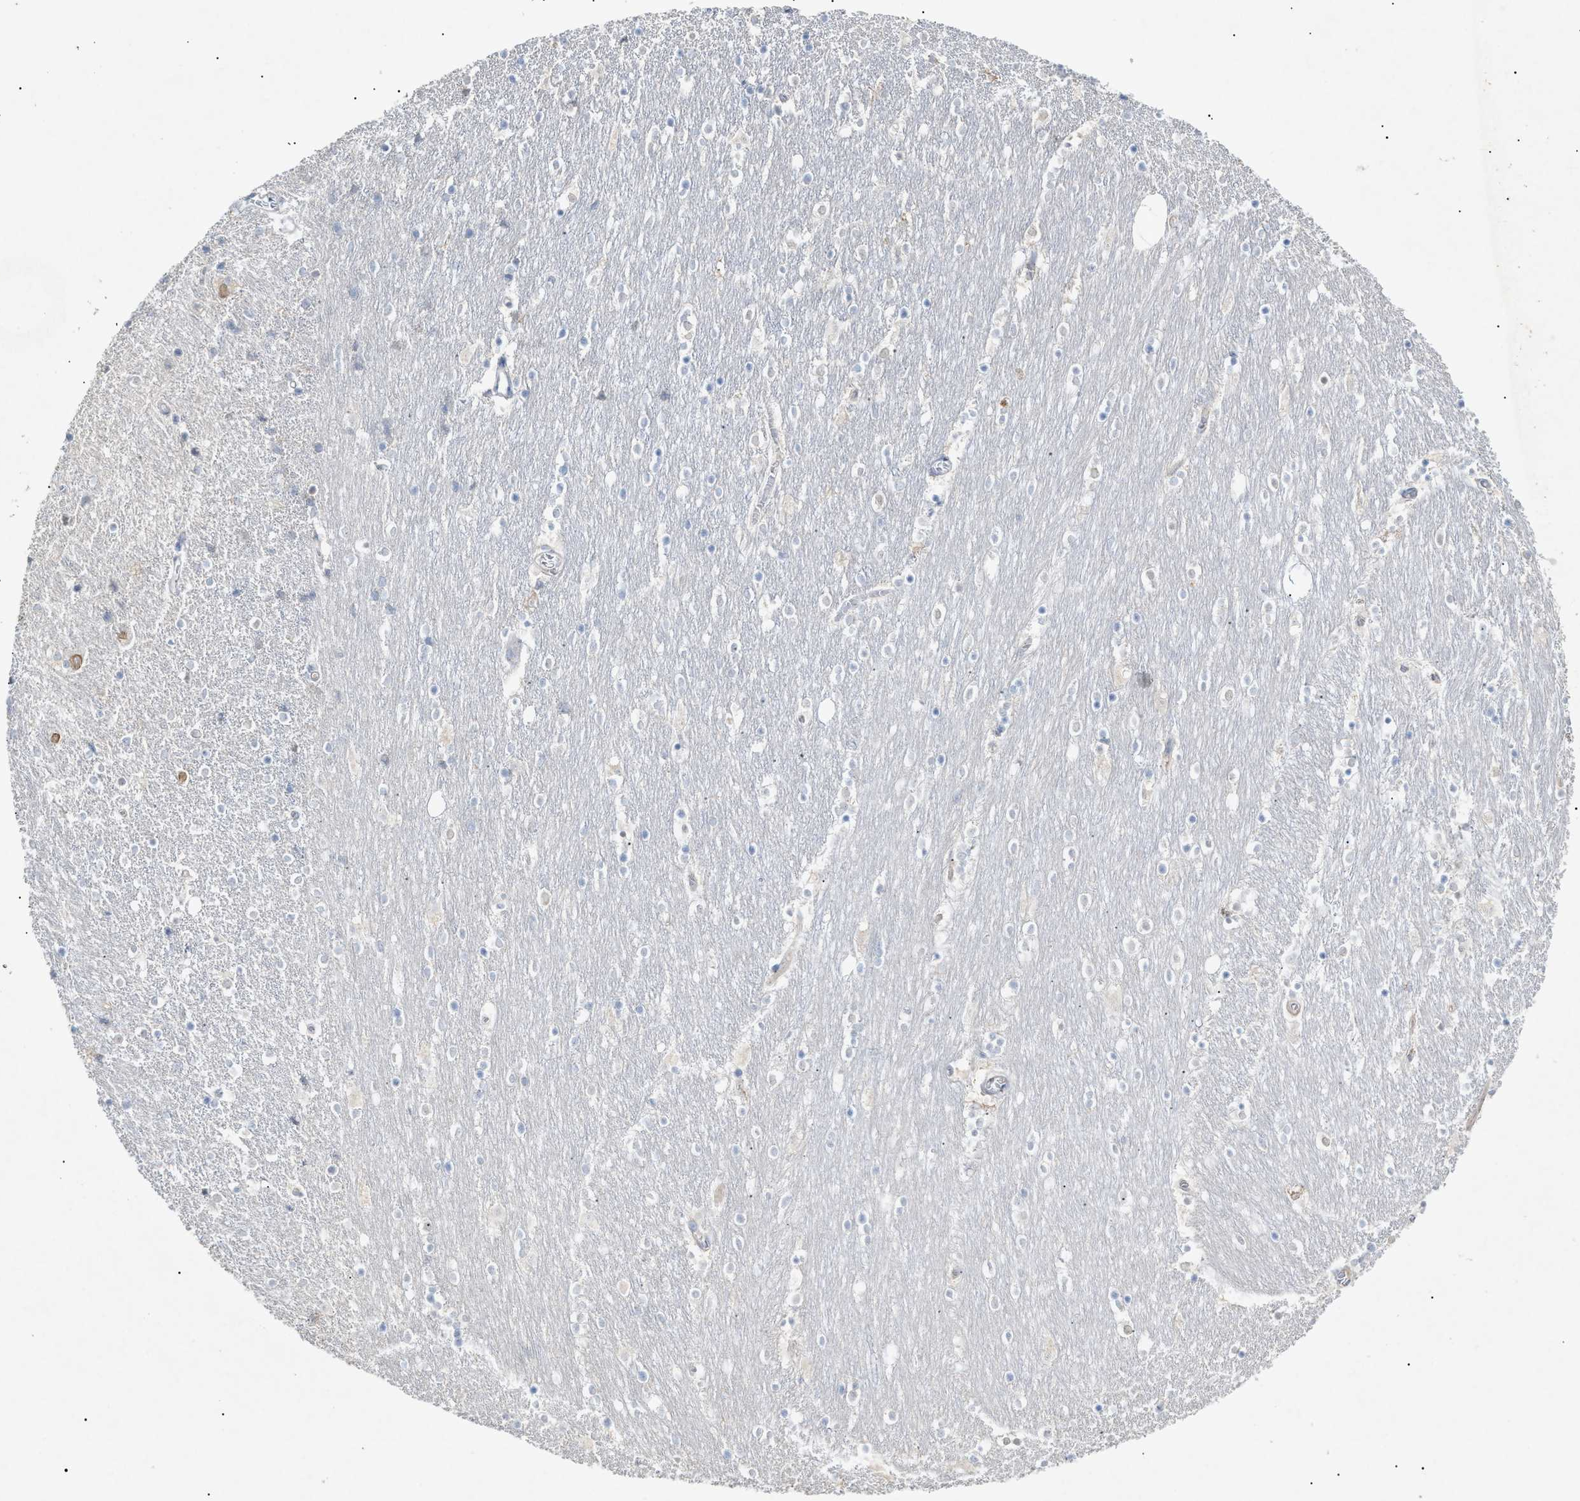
{"staining": {"intensity": "negative", "quantity": "none", "location": "none"}, "tissue": "caudate", "cell_type": "Glial cells", "image_type": "normal", "snomed": [{"axis": "morphology", "description": "Normal tissue, NOS"}, {"axis": "topography", "description": "Lateral ventricle wall"}], "caption": "Glial cells are negative for brown protein staining in normal caudate. The staining is performed using DAB brown chromogen with nuclei counter-stained in using hematoxylin.", "gene": "SLC25A31", "patient": {"sex": "female", "age": 54}}